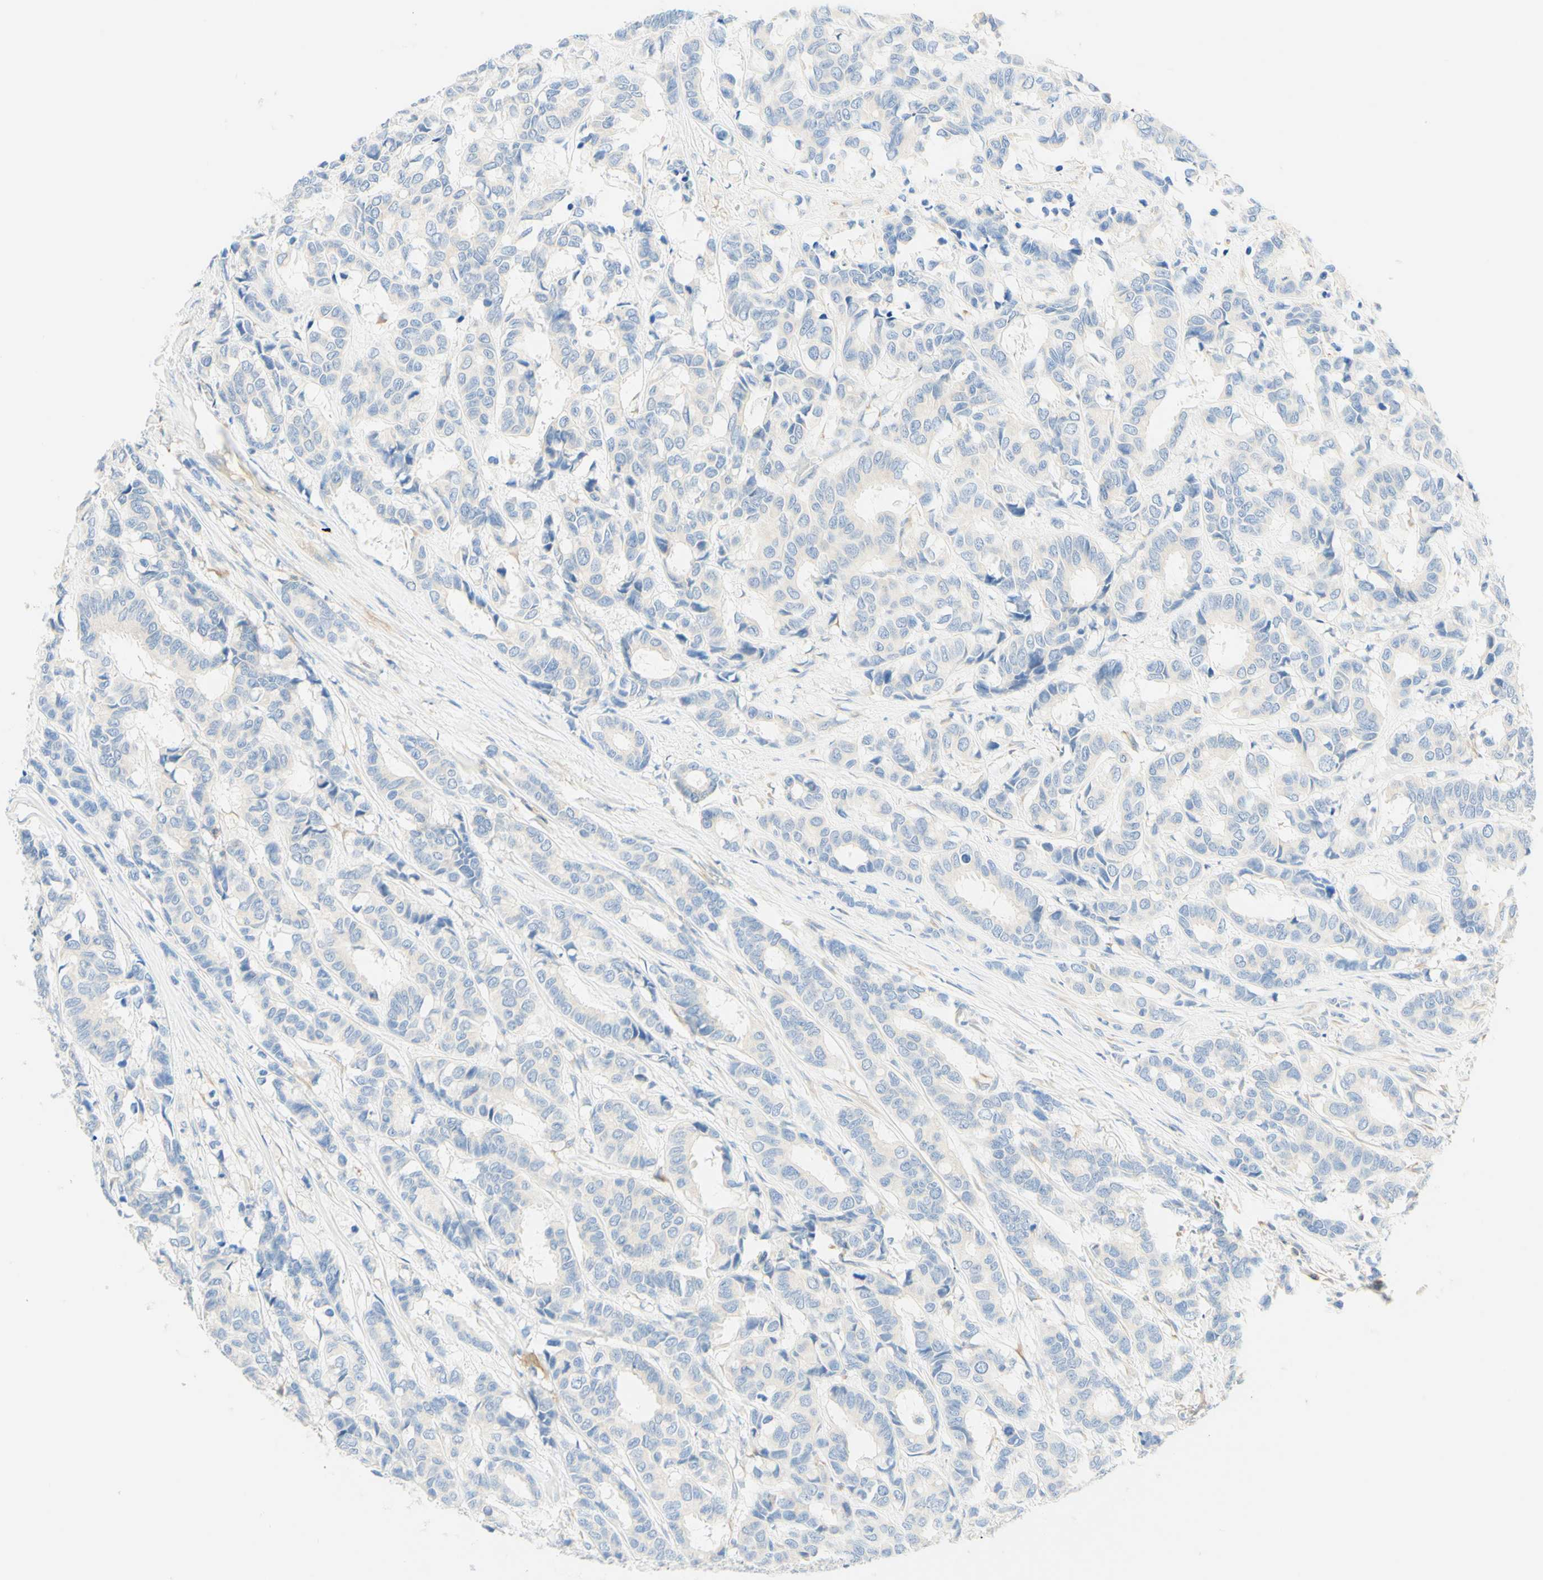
{"staining": {"intensity": "negative", "quantity": "none", "location": "none"}, "tissue": "breast cancer", "cell_type": "Tumor cells", "image_type": "cancer", "snomed": [{"axis": "morphology", "description": "Duct carcinoma"}, {"axis": "topography", "description": "Breast"}], "caption": "Immunohistochemical staining of human breast infiltrating ductal carcinoma displays no significant expression in tumor cells.", "gene": "LAT", "patient": {"sex": "female", "age": 87}}